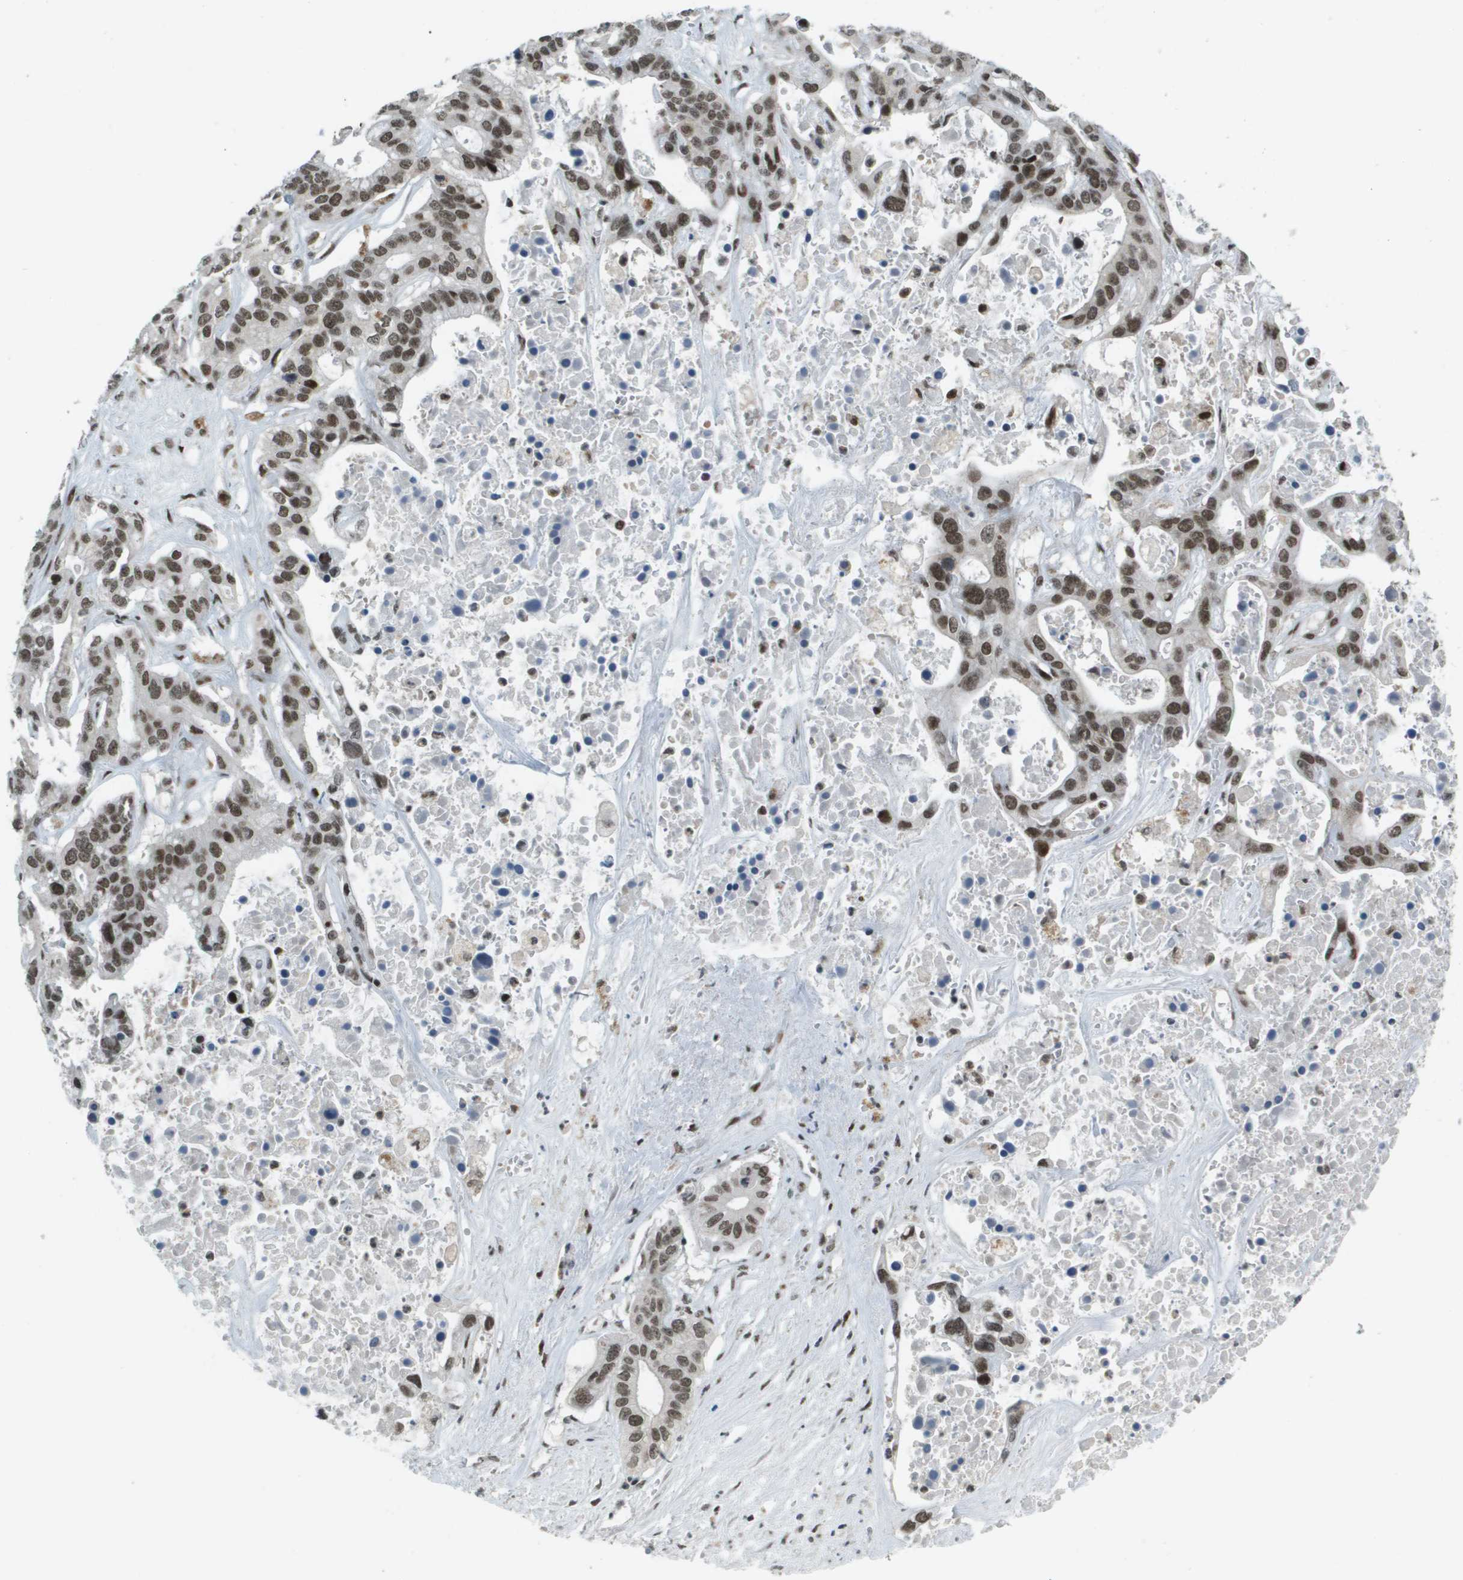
{"staining": {"intensity": "moderate", "quantity": ">75%", "location": "nuclear"}, "tissue": "liver cancer", "cell_type": "Tumor cells", "image_type": "cancer", "snomed": [{"axis": "morphology", "description": "Cholangiocarcinoma"}, {"axis": "topography", "description": "Liver"}], "caption": "The immunohistochemical stain highlights moderate nuclear staining in tumor cells of liver cancer tissue.", "gene": "IRF7", "patient": {"sex": "female", "age": 65}}